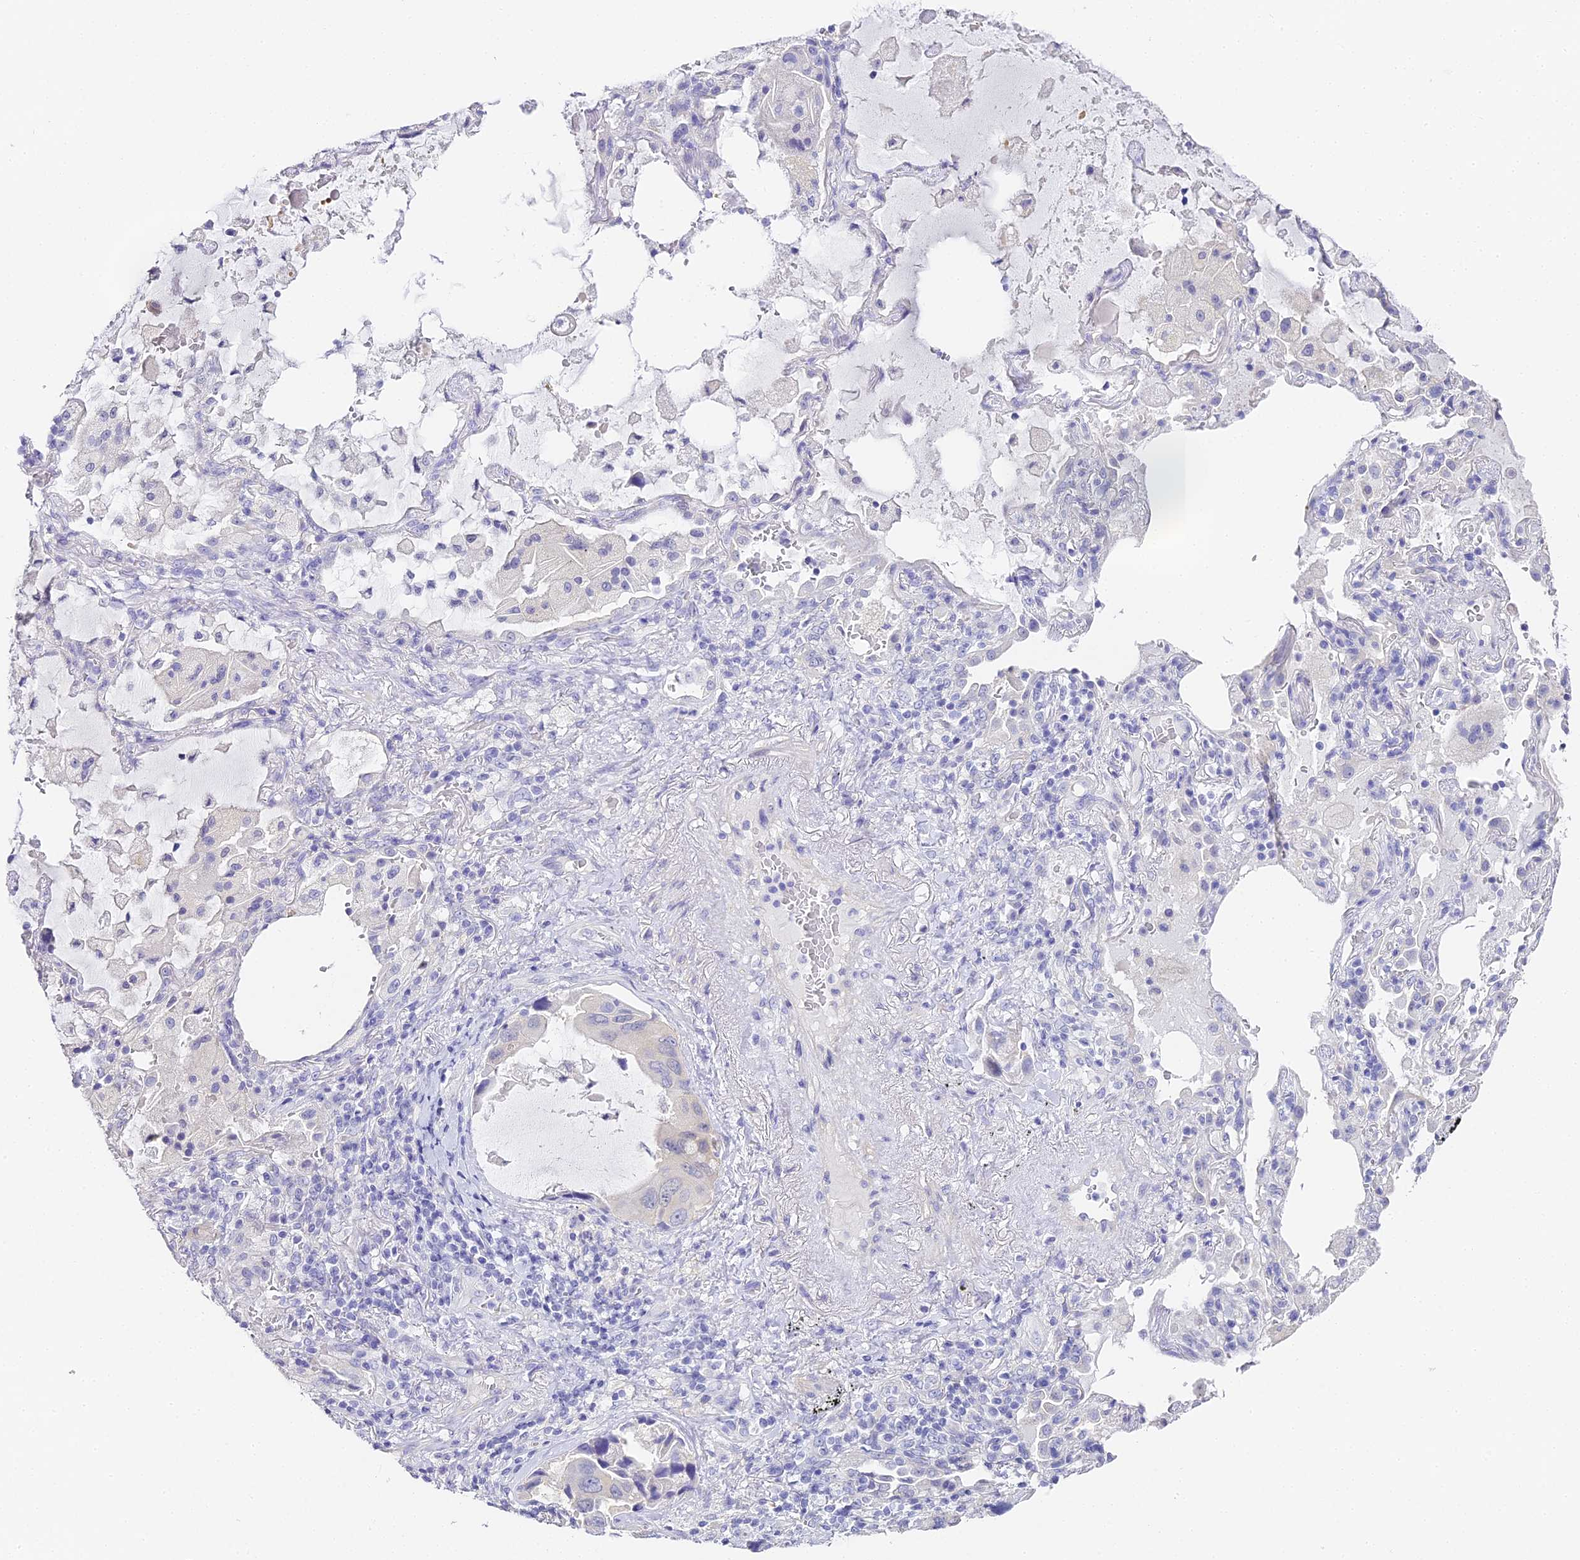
{"staining": {"intensity": "negative", "quantity": "none", "location": "none"}, "tissue": "lung cancer", "cell_type": "Tumor cells", "image_type": "cancer", "snomed": [{"axis": "morphology", "description": "Squamous cell carcinoma, NOS"}, {"axis": "topography", "description": "Lung"}], "caption": "DAB immunohistochemical staining of human lung squamous cell carcinoma demonstrates no significant positivity in tumor cells.", "gene": "ABHD14A-ACY1", "patient": {"sex": "female", "age": 73}}